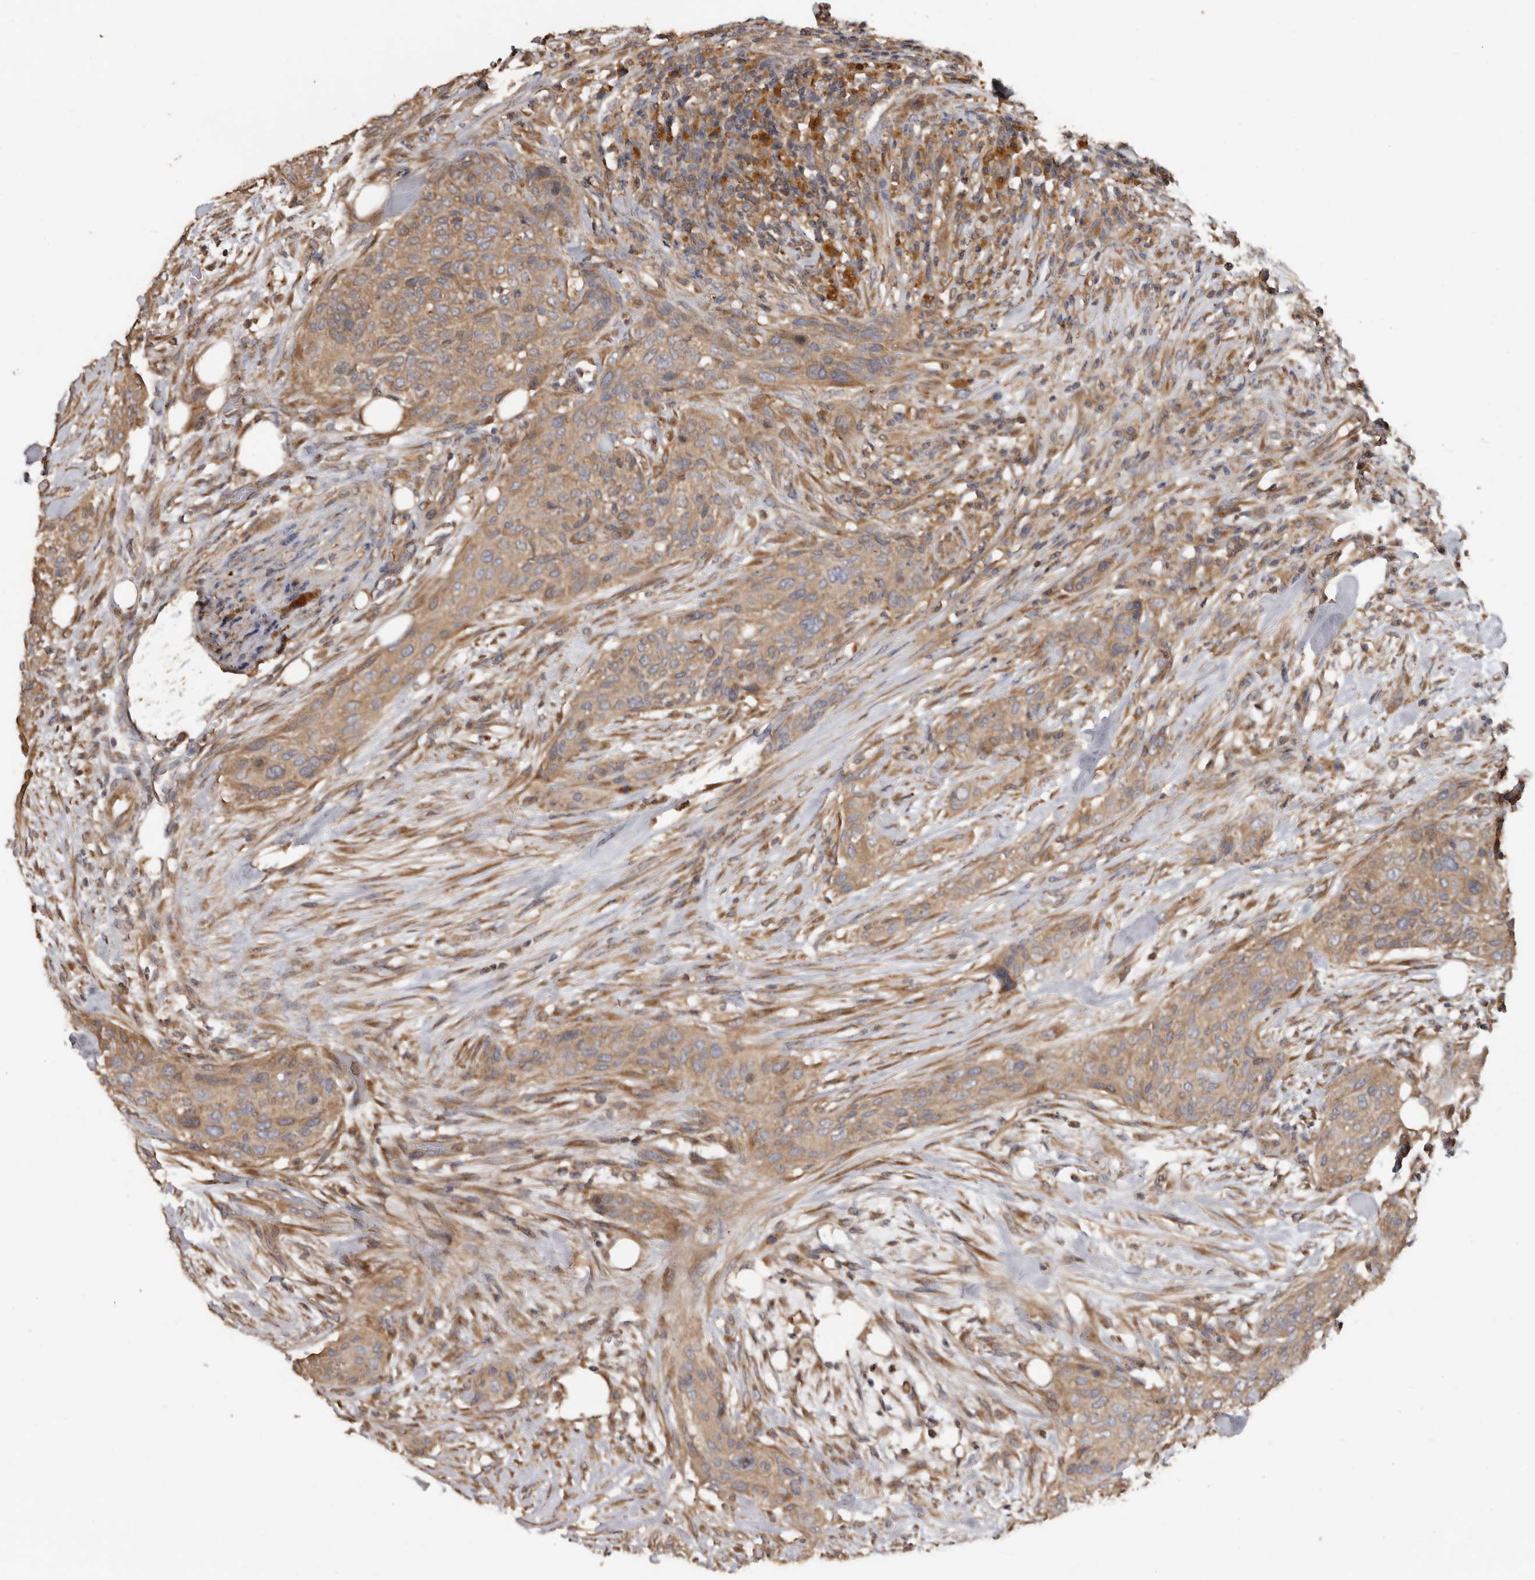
{"staining": {"intensity": "moderate", "quantity": ">75%", "location": "cytoplasmic/membranous"}, "tissue": "urothelial cancer", "cell_type": "Tumor cells", "image_type": "cancer", "snomed": [{"axis": "morphology", "description": "Urothelial carcinoma, High grade"}, {"axis": "topography", "description": "Urinary bladder"}], "caption": "The immunohistochemical stain shows moderate cytoplasmic/membranous positivity in tumor cells of urothelial carcinoma (high-grade) tissue. (brown staining indicates protein expression, while blue staining denotes nuclei).", "gene": "FLCN", "patient": {"sex": "male", "age": 35}}